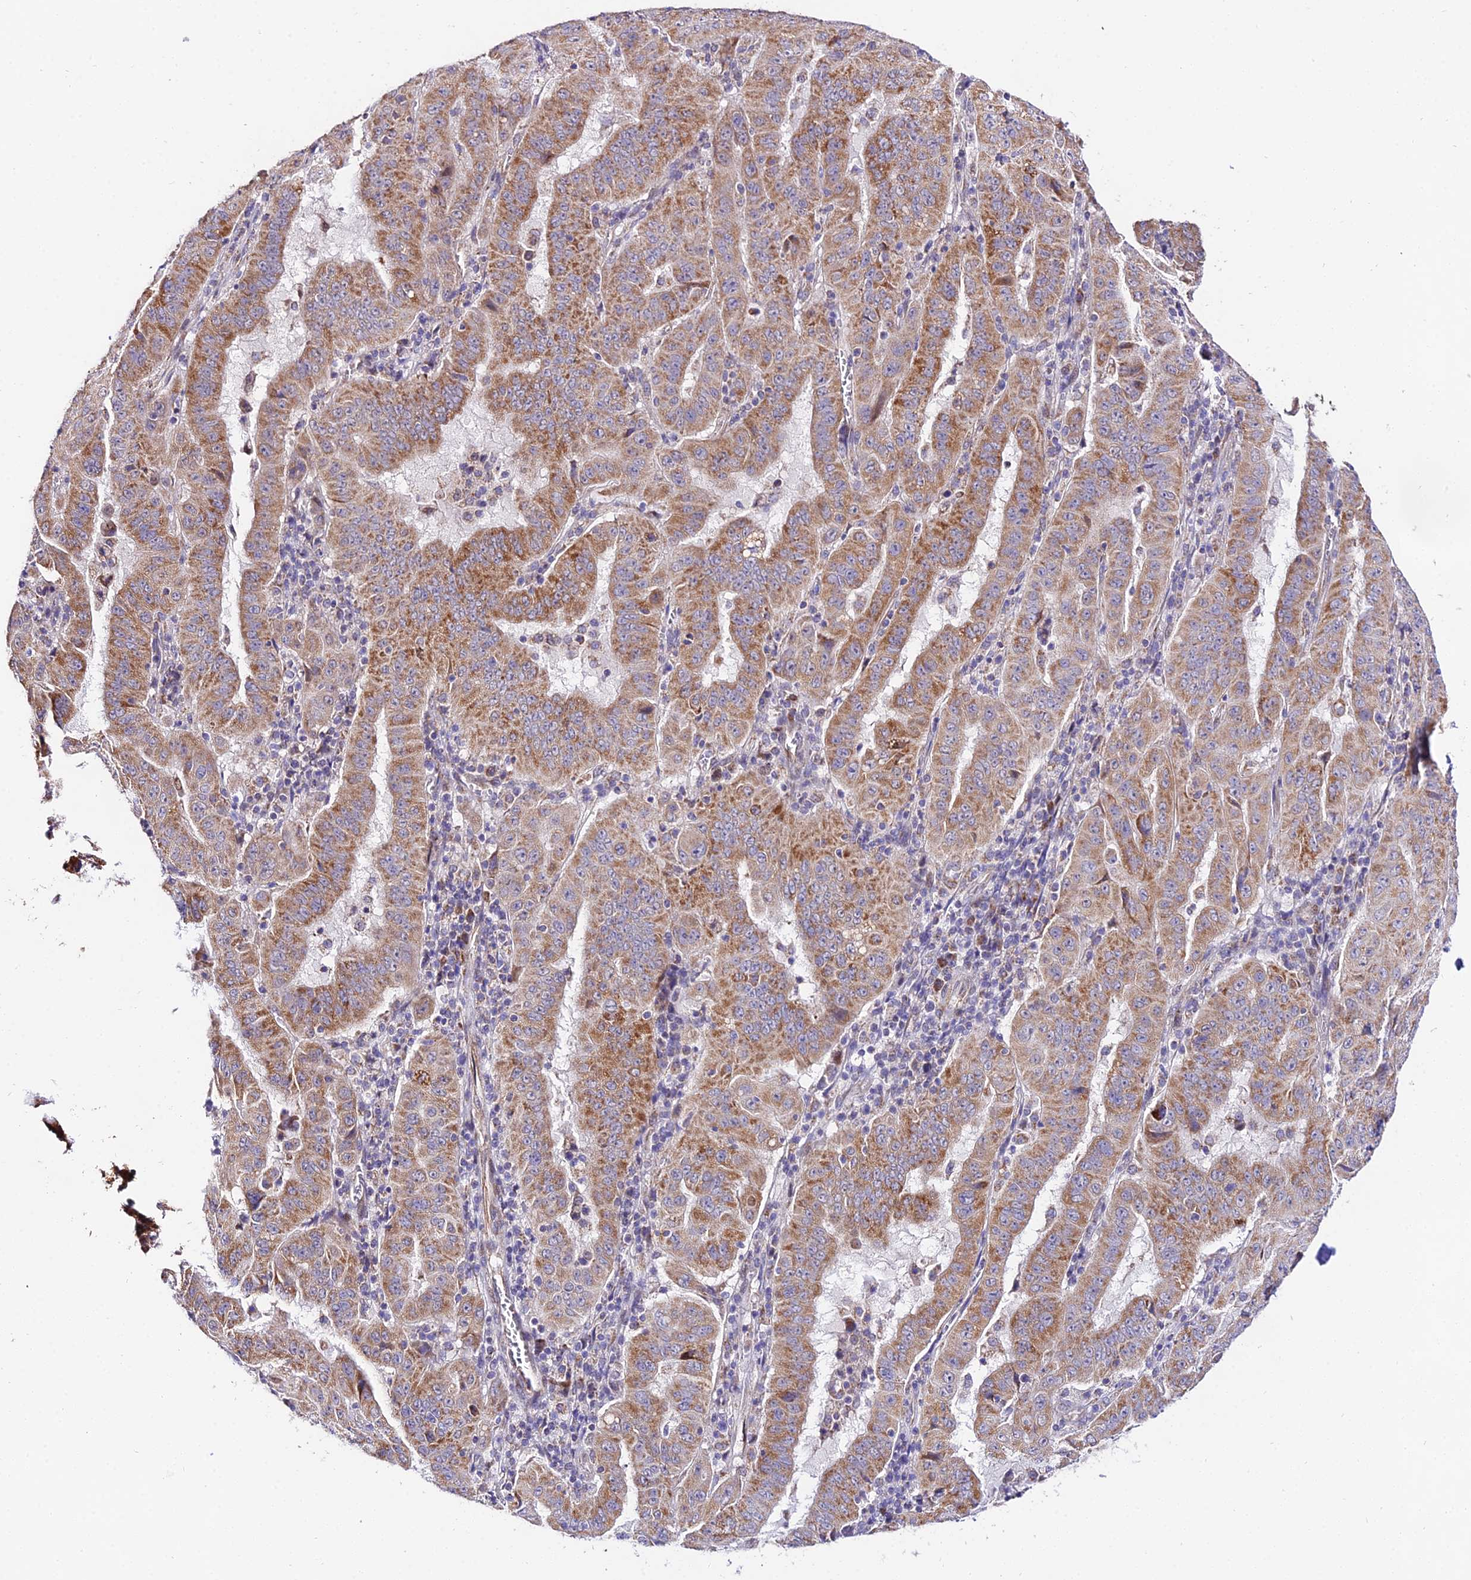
{"staining": {"intensity": "moderate", "quantity": ">75%", "location": "cytoplasmic/membranous"}, "tissue": "pancreatic cancer", "cell_type": "Tumor cells", "image_type": "cancer", "snomed": [{"axis": "morphology", "description": "Adenocarcinoma, NOS"}, {"axis": "topography", "description": "Pancreas"}], "caption": "DAB (3,3'-diaminobenzidine) immunohistochemical staining of human pancreatic adenocarcinoma demonstrates moderate cytoplasmic/membranous protein positivity in approximately >75% of tumor cells.", "gene": "ATP5PB", "patient": {"sex": "male", "age": 63}}